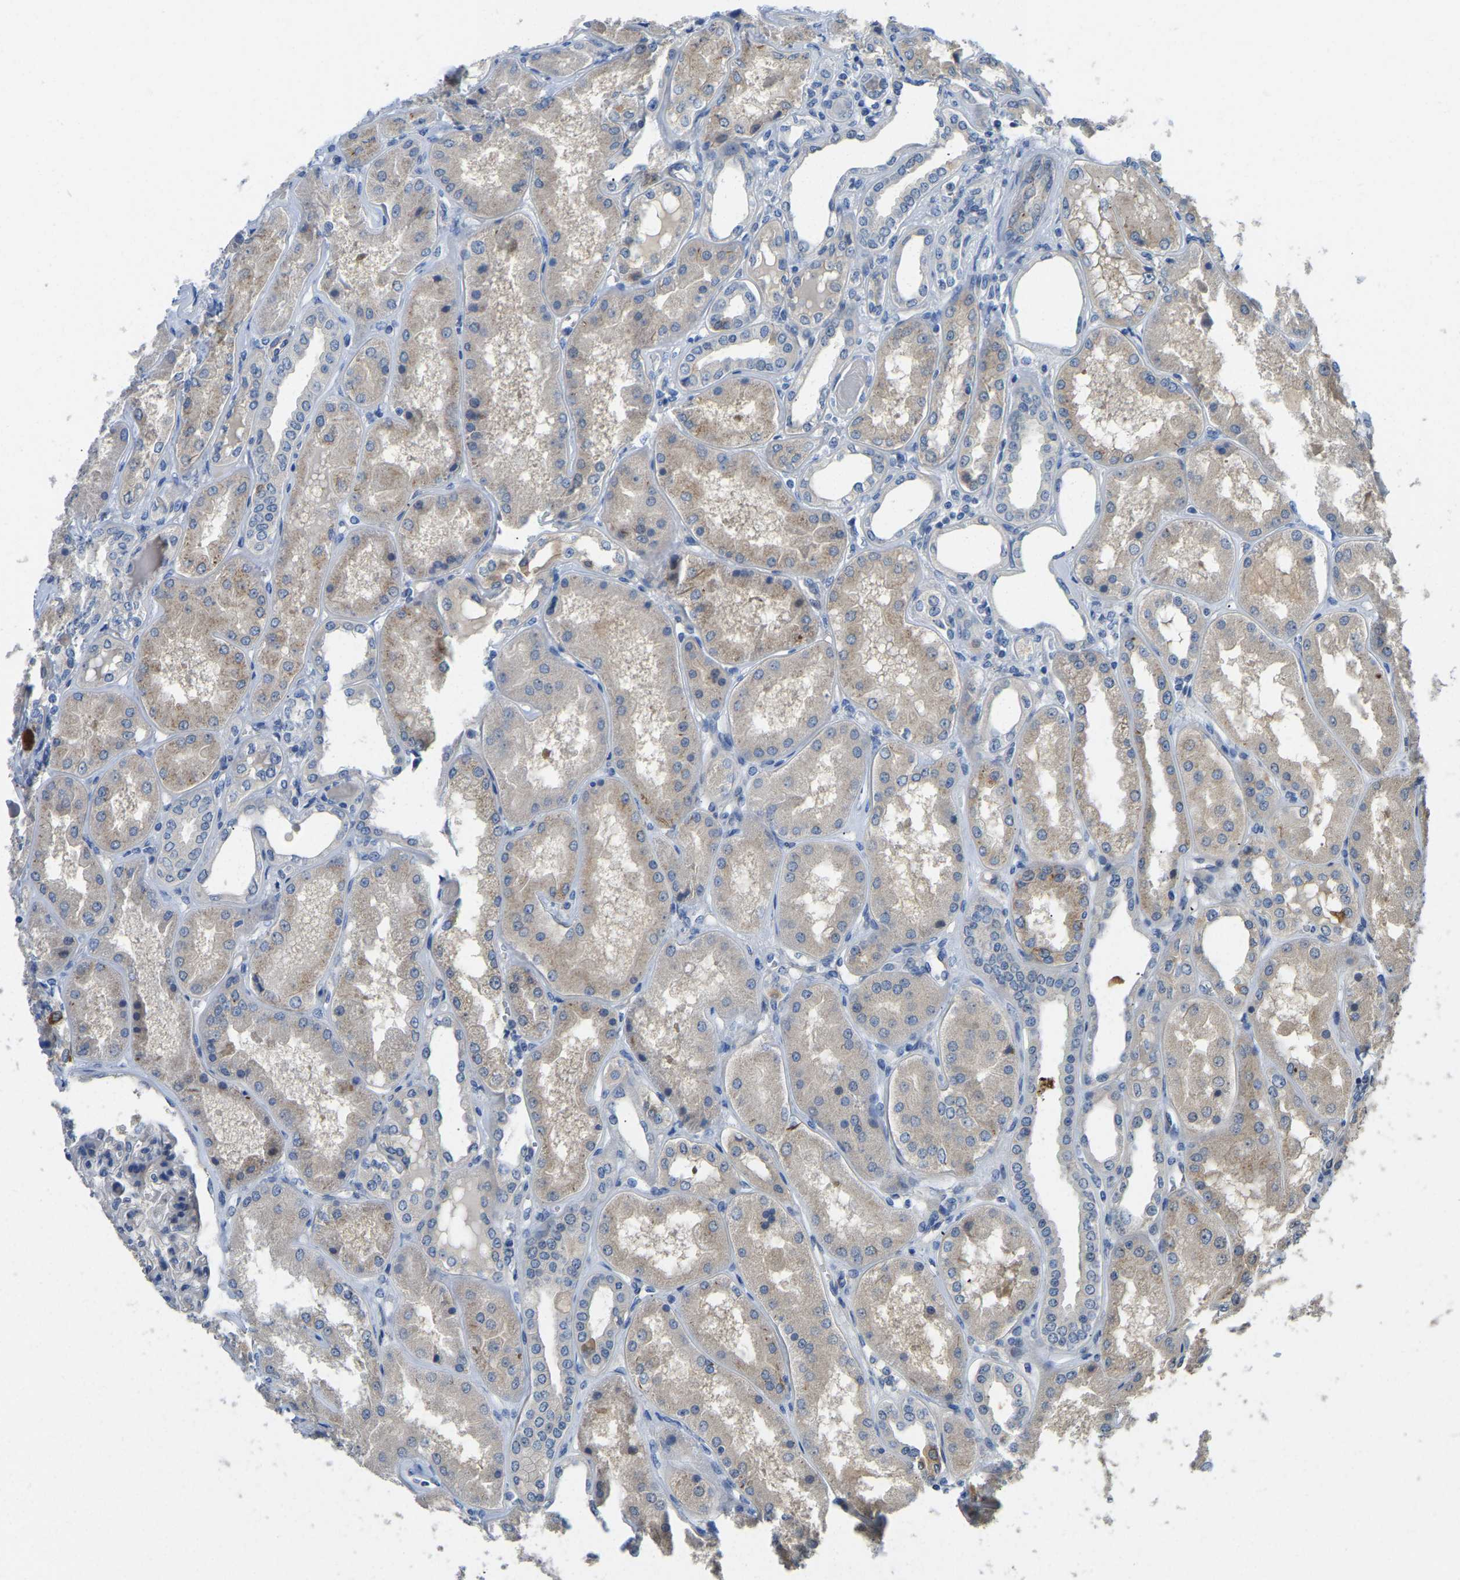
{"staining": {"intensity": "negative", "quantity": "none", "location": "none"}, "tissue": "kidney", "cell_type": "Cells in glomeruli", "image_type": "normal", "snomed": [{"axis": "morphology", "description": "Normal tissue, NOS"}, {"axis": "topography", "description": "Kidney"}], "caption": "Immunohistochemistry (IHC) of normal kidney displays no staining in cells in glomeruli. (Brightfield microscopy of DAB (3,3'-diaminobenzidine) IHC at high magnification).", "gene": "HIGD2B", "patient": {"sex": "female", "age": 56}}